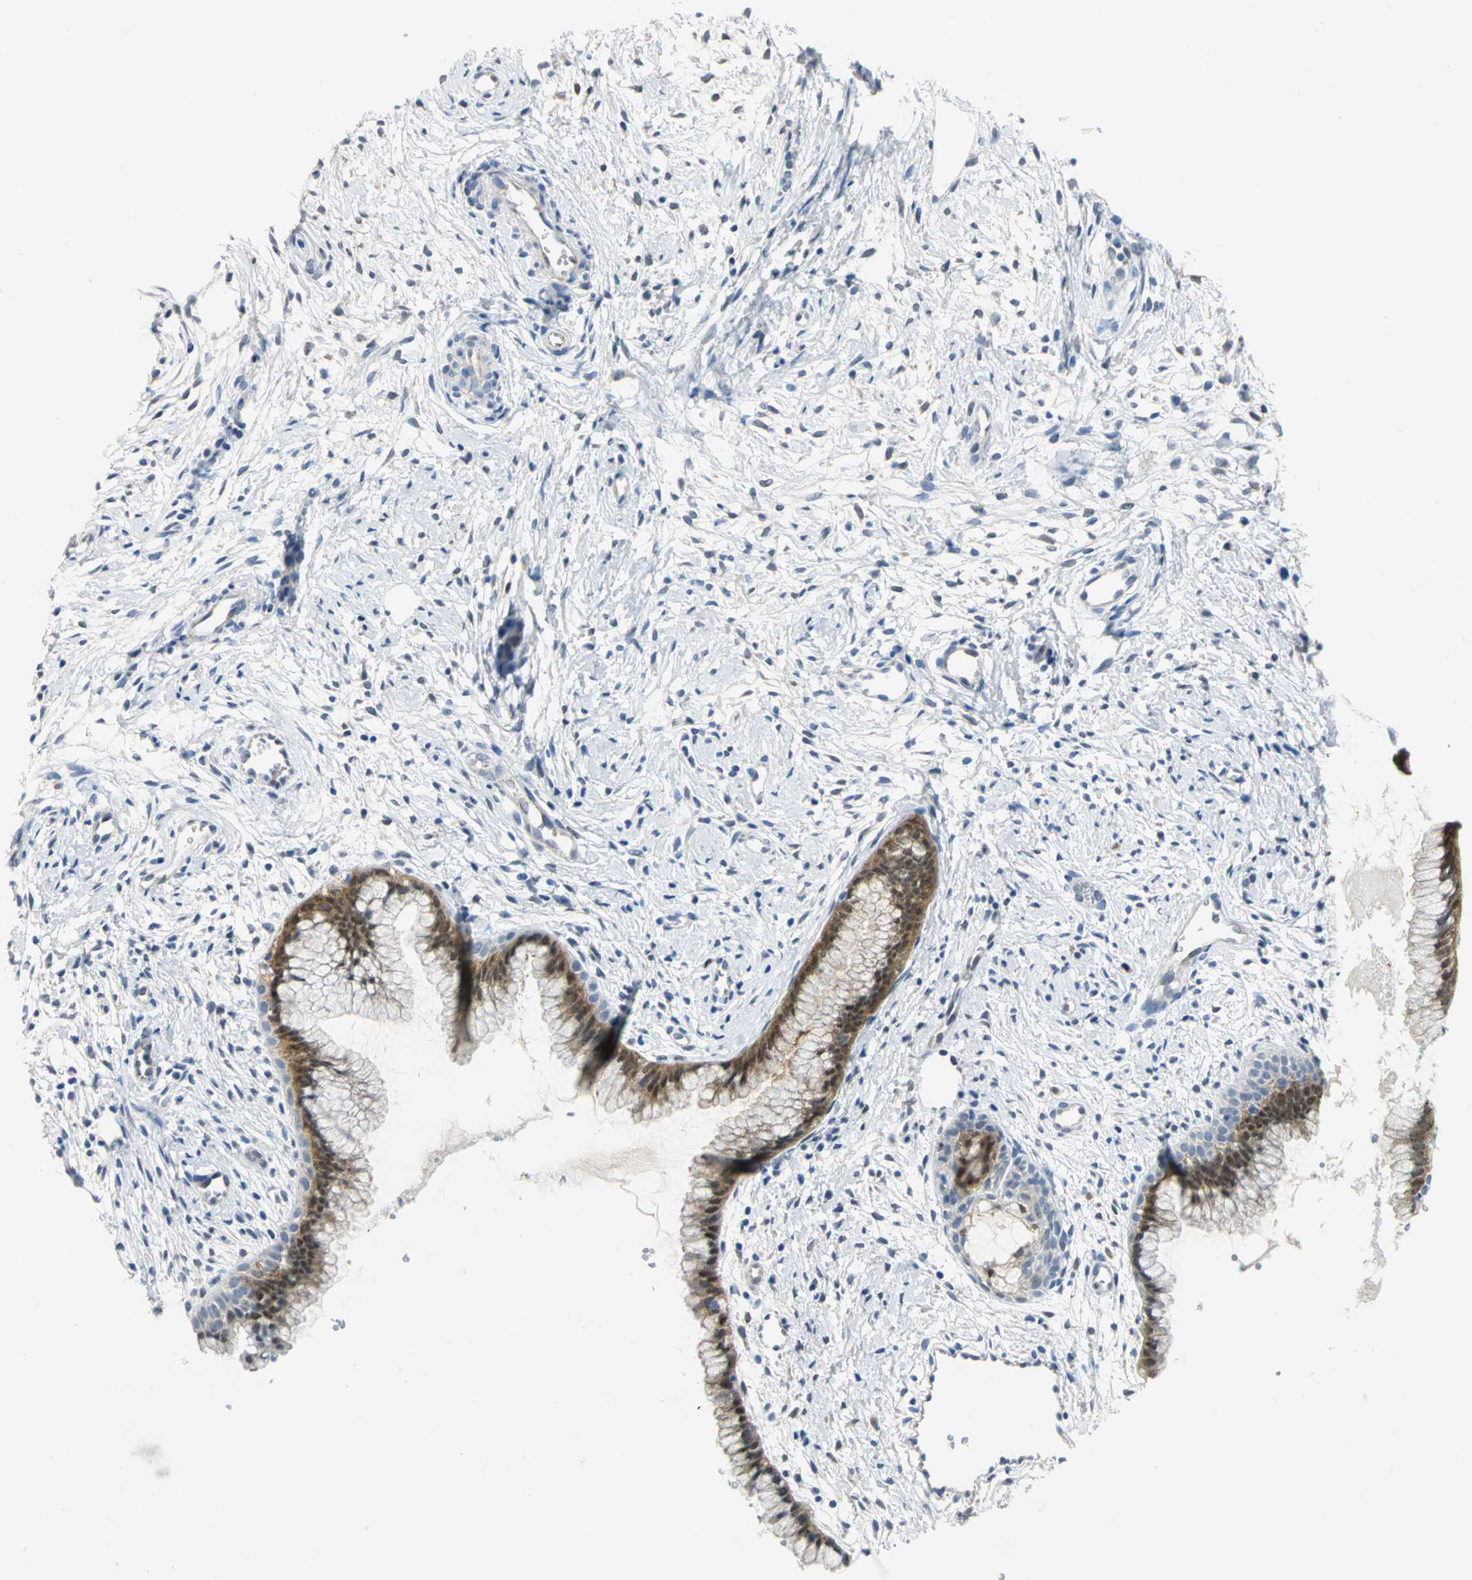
{"staining": {"intensity": "moderate", "quantity": ">75%", "location": "nuclear"}, "tissue": "cervix", "cell_type": "Glandular cells", "image_type": "normal", "snomed": [{"axis": "morphology", "description": "Normal tissue, NOS"}, {"axis": "topography", "description": "Cervix"}], "caption": "Glandular cells demonstrate moderate nuclear expression in approximately >75% of cells in benign cervix.", "gene": "PGM3", "patient": {"sex": "female", "age": 39}}